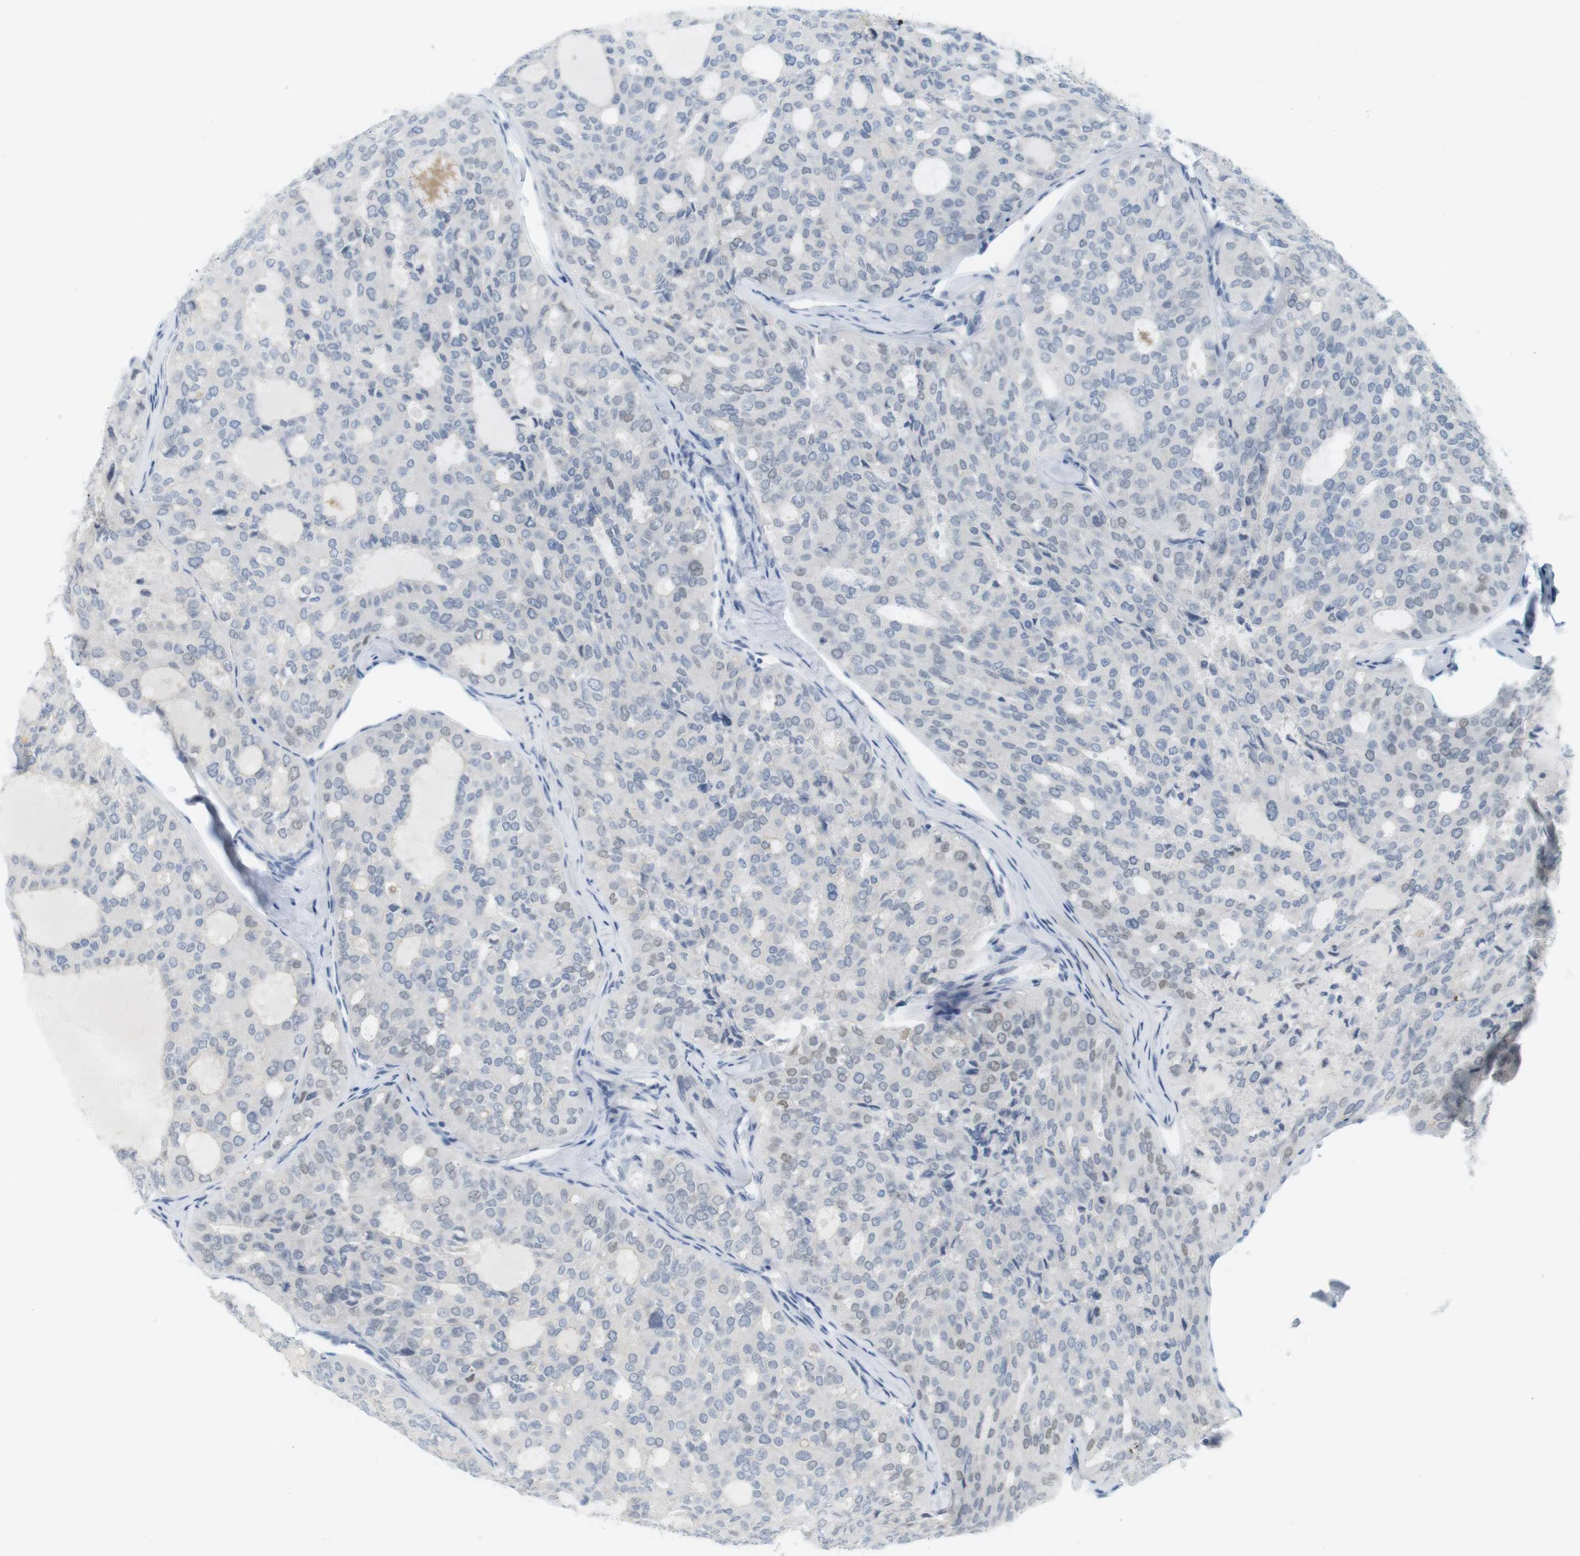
{"staining": {"intensity": "weak", "quantity": "<25%", "location": "nuclear"}, "tissue": "thyroid cancer", "cell_type": "Tumor cells", "image_type": "cancer", "snomed": [{"axis": "morphology", "description": "Follicular adenoma carcinoma, NOS"}, {"axis": "topography", "description": "Thyroid gland"}], "caption": "Thyroid cancer was stained to show a protein in brown. There is no significant staining in tumor cells.", "gene": "CREB3L2", "patient": {"sex": "male", "age": 75}}